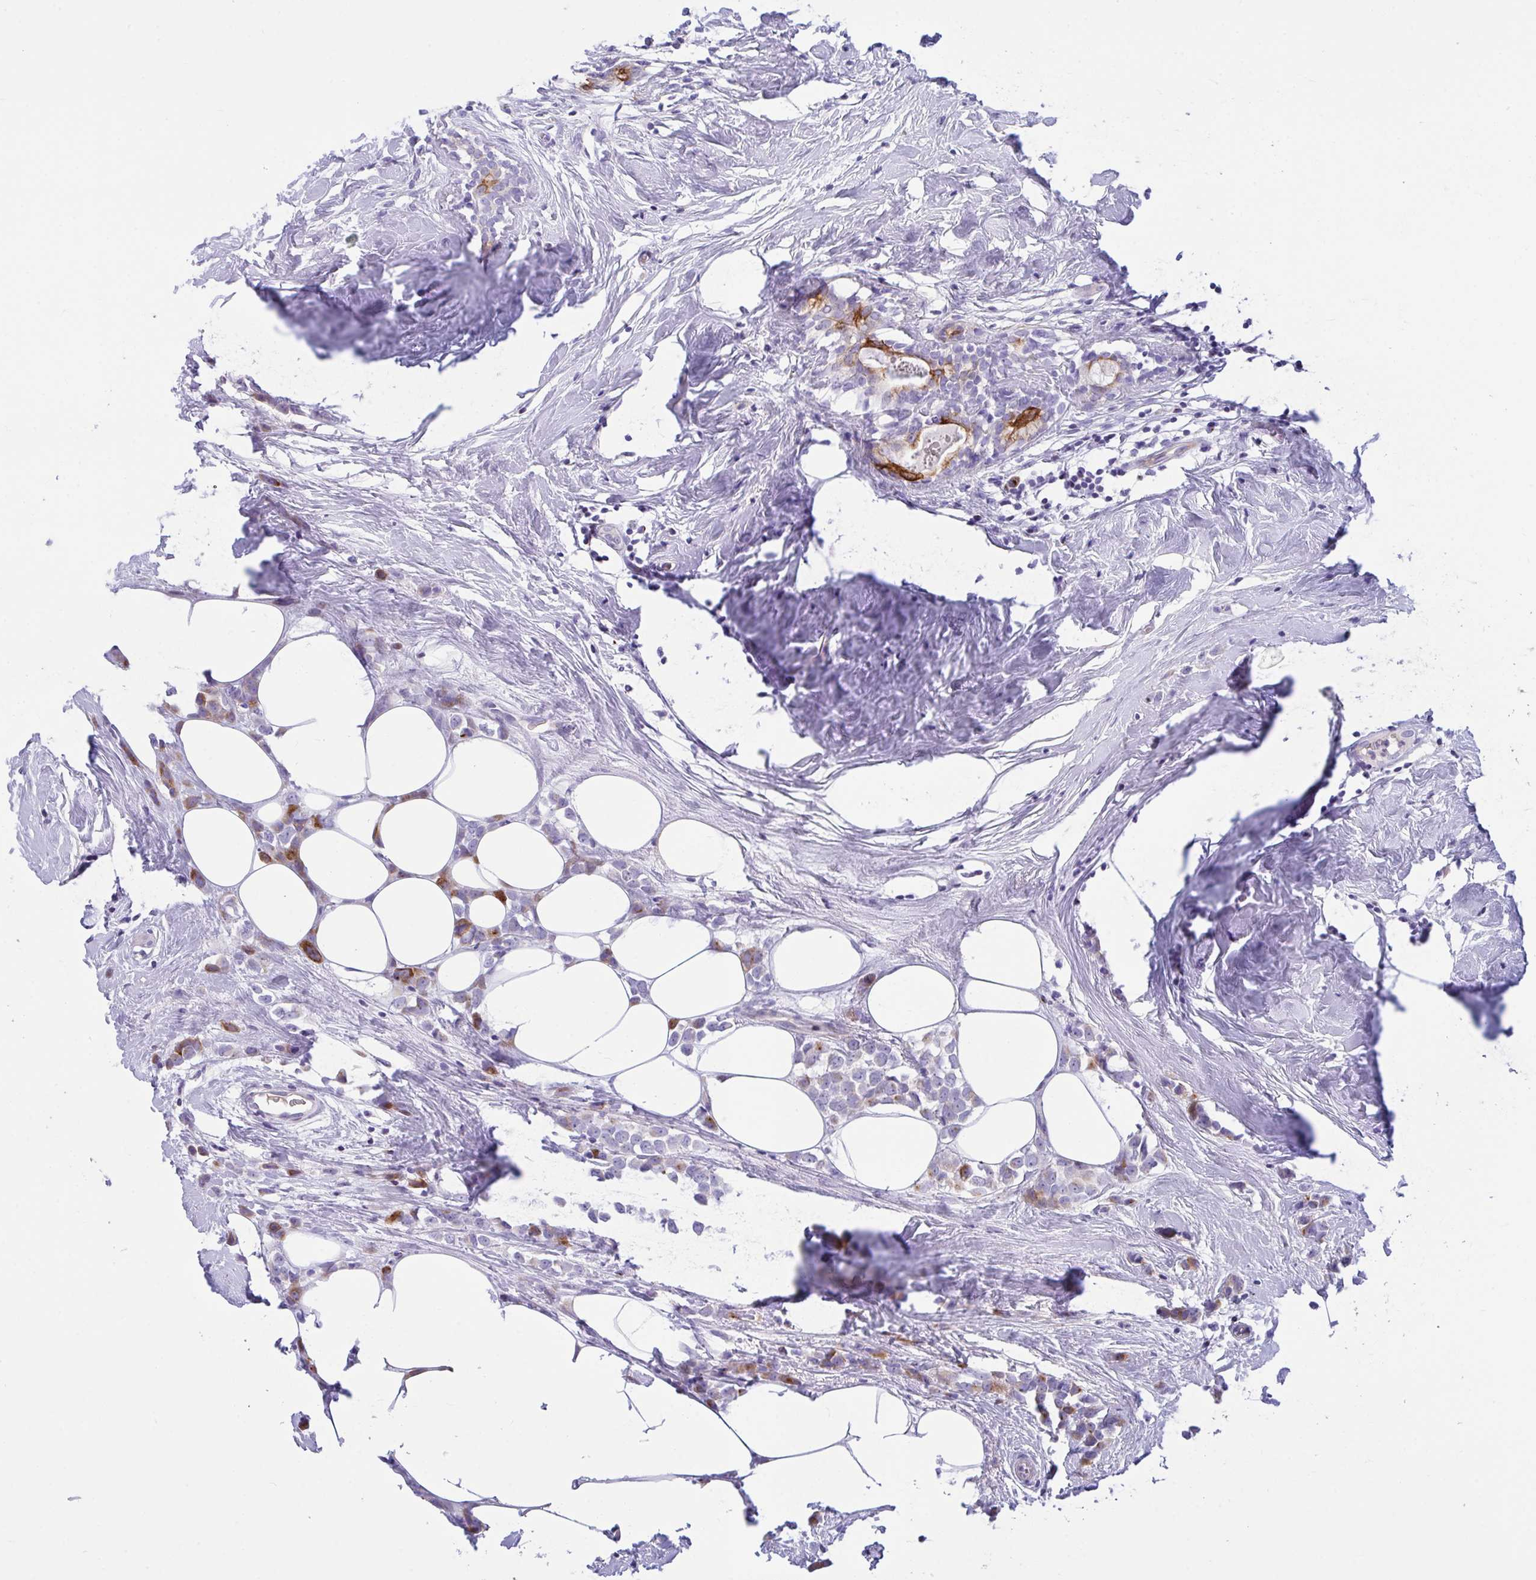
{"staining": {"intensity": "strong", "quantity": "<25%", "location": "cytoplasmic/membranous"}, "tissue": "breast cancer", "cell_type": "Tumor cells", "image_type": "cancer", "snomed": [{"axis": "morphology", "description": "Duct carcinoma"}, {"axis": "topography", "description": "Breast"}], "caption": "The histopathology image displays a brown stain indicating the presence of a protein in the cytoplasmic/membranous of tumor cells in breast cancer.", "gene": "FBXL20", "patient": {"sex": "female", "age": 80}}